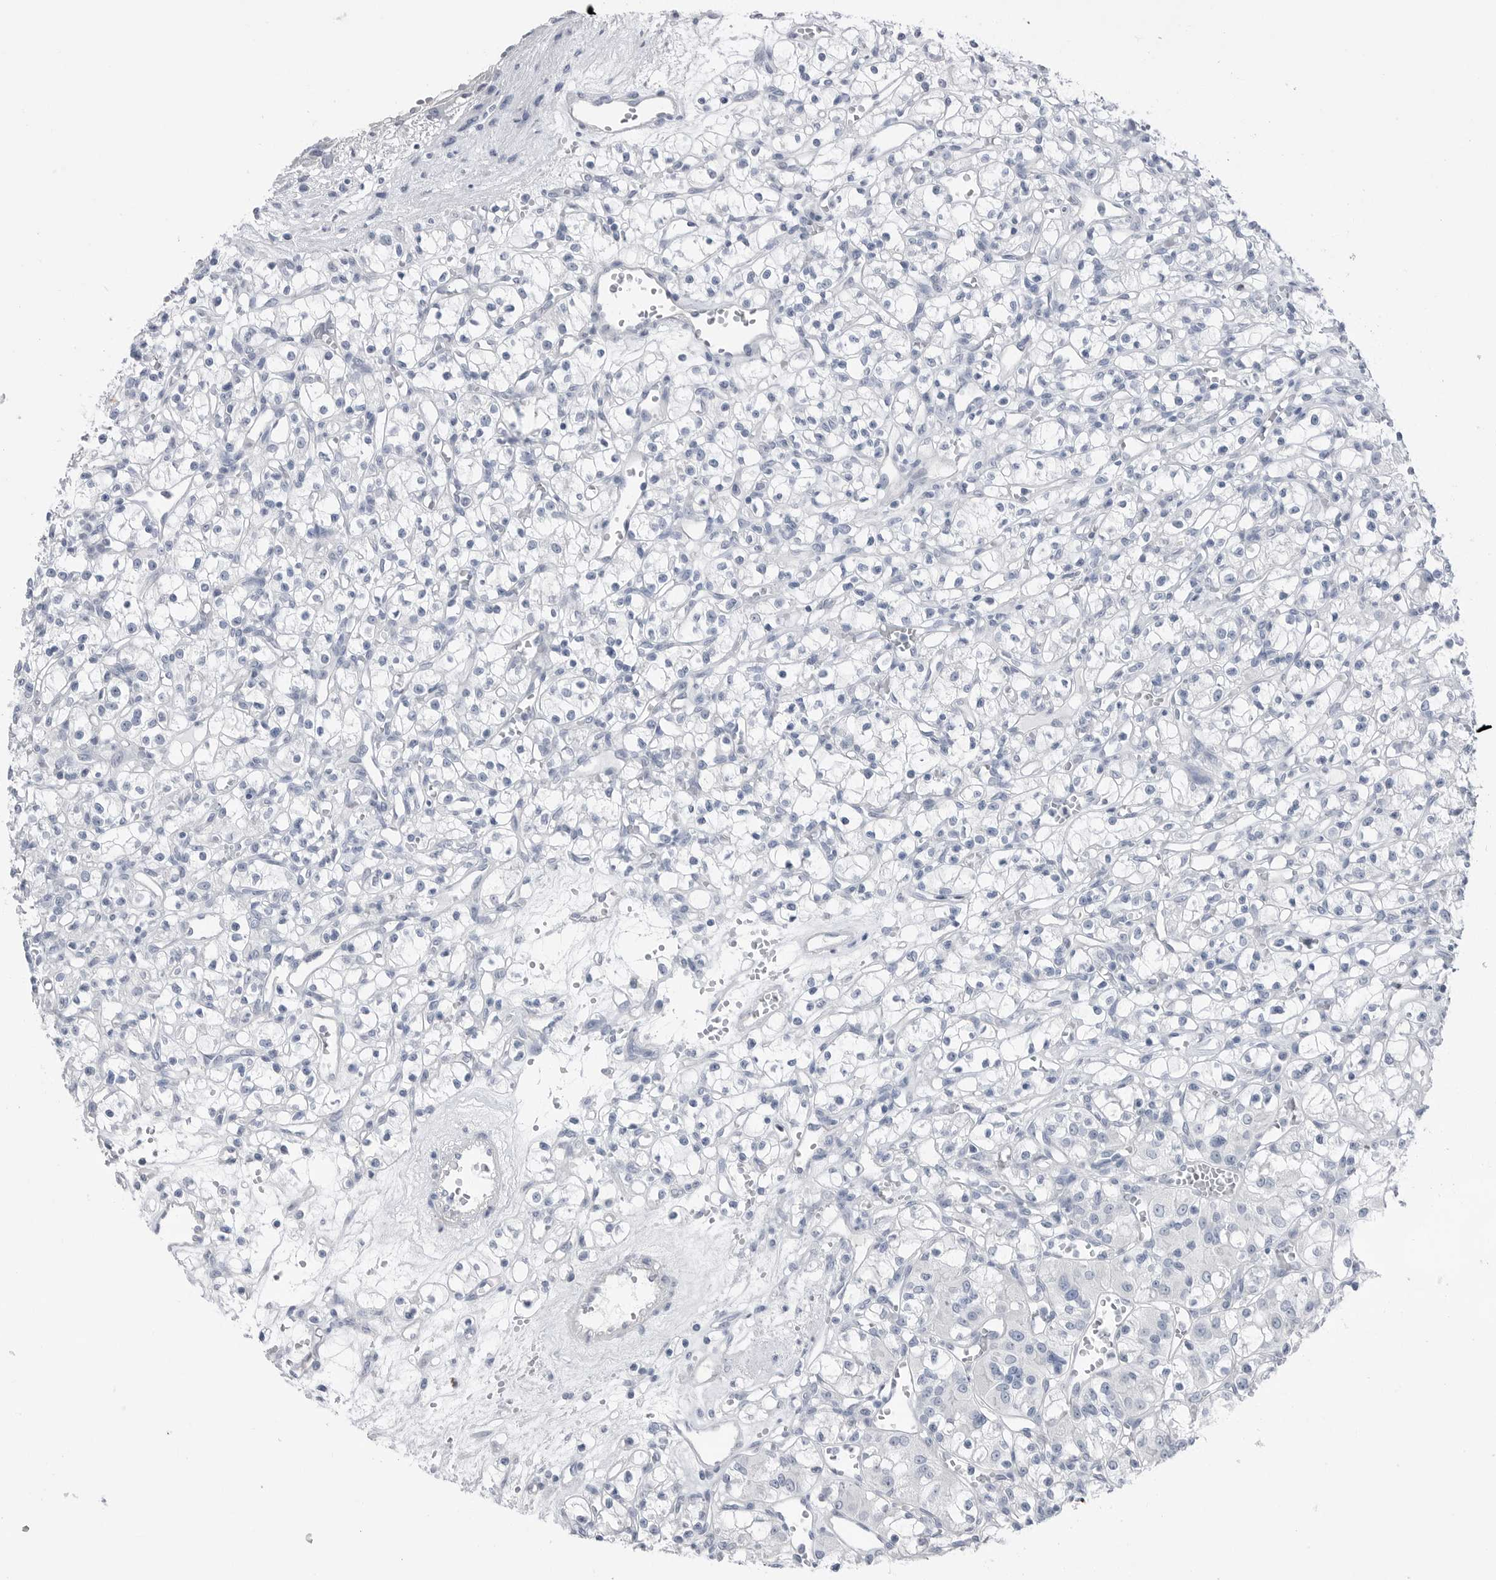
{"staining": {"intensity": "negative", "quantity": "none", "location": "none"}, "tissue": "renal cancer", "cell_type": "Tumor cells", "image_type": "cancer", "snomed": [{"axis": "morphology", "description": "Adenocarcinoma, NOS"}, {"axis": "topography", "description": "Kidney"}], "caption": "There is no significant expression in tumor cells of renal adenocarcinoma. (Immunohistochemistry (ihc), brightfield microscopy, high magnification).", "gene": "ABHD12", "patient": {"sex": "female", "age": 59}}